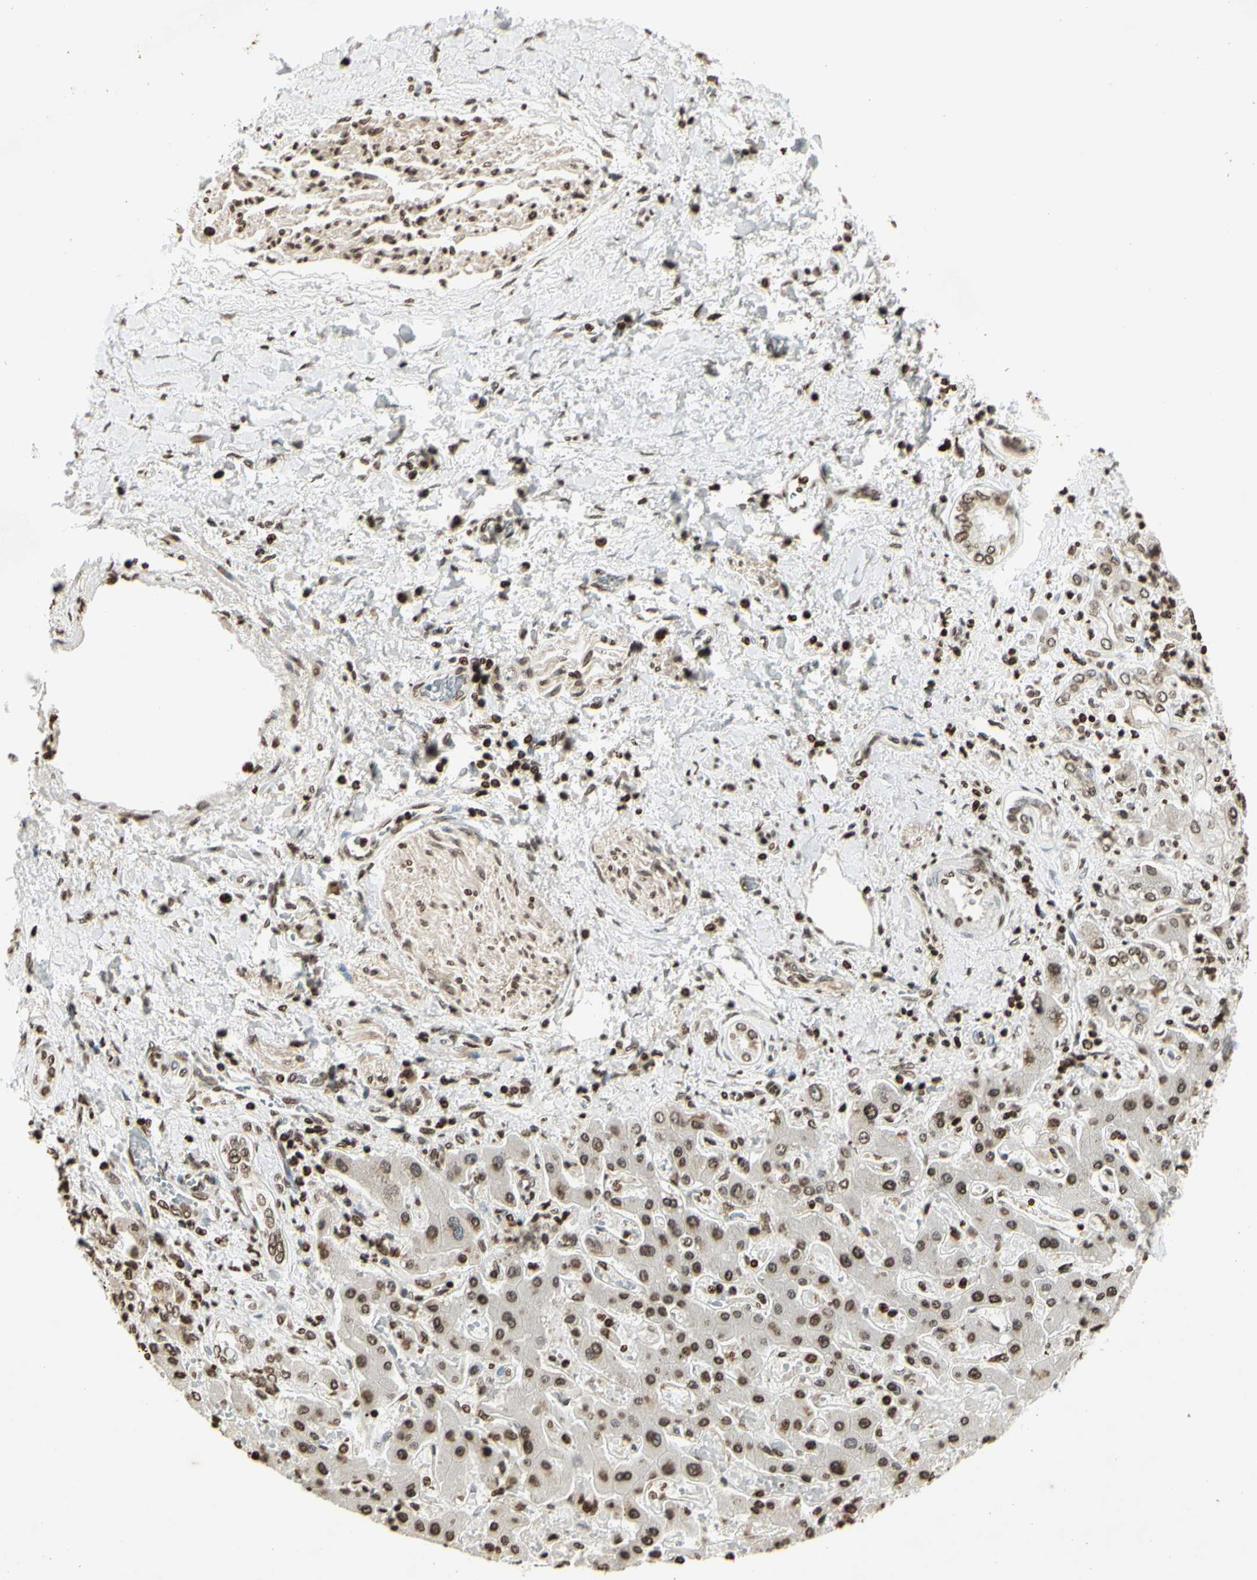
{"staining": {"intensity": "moderate", "quantity": ">75%", "location": "cytoplasmic/membranous,nuclear"}, "tissue": "liver cancer", "cell_type": "Tumor cells", "image_type": "cancer", "snomed": [{"axis": "morphology", "description": "Cholangiocarcinoma"}, {"axis": "topography", "description": "Liver"}], "caption": "Protein expression analysis of liver cancer displays moderate cytoplasmic/membranous and nuclear staining in about >75% of tumor cells.", "gene": "RORA", "patient": {"sex": "male", "age": 50}}